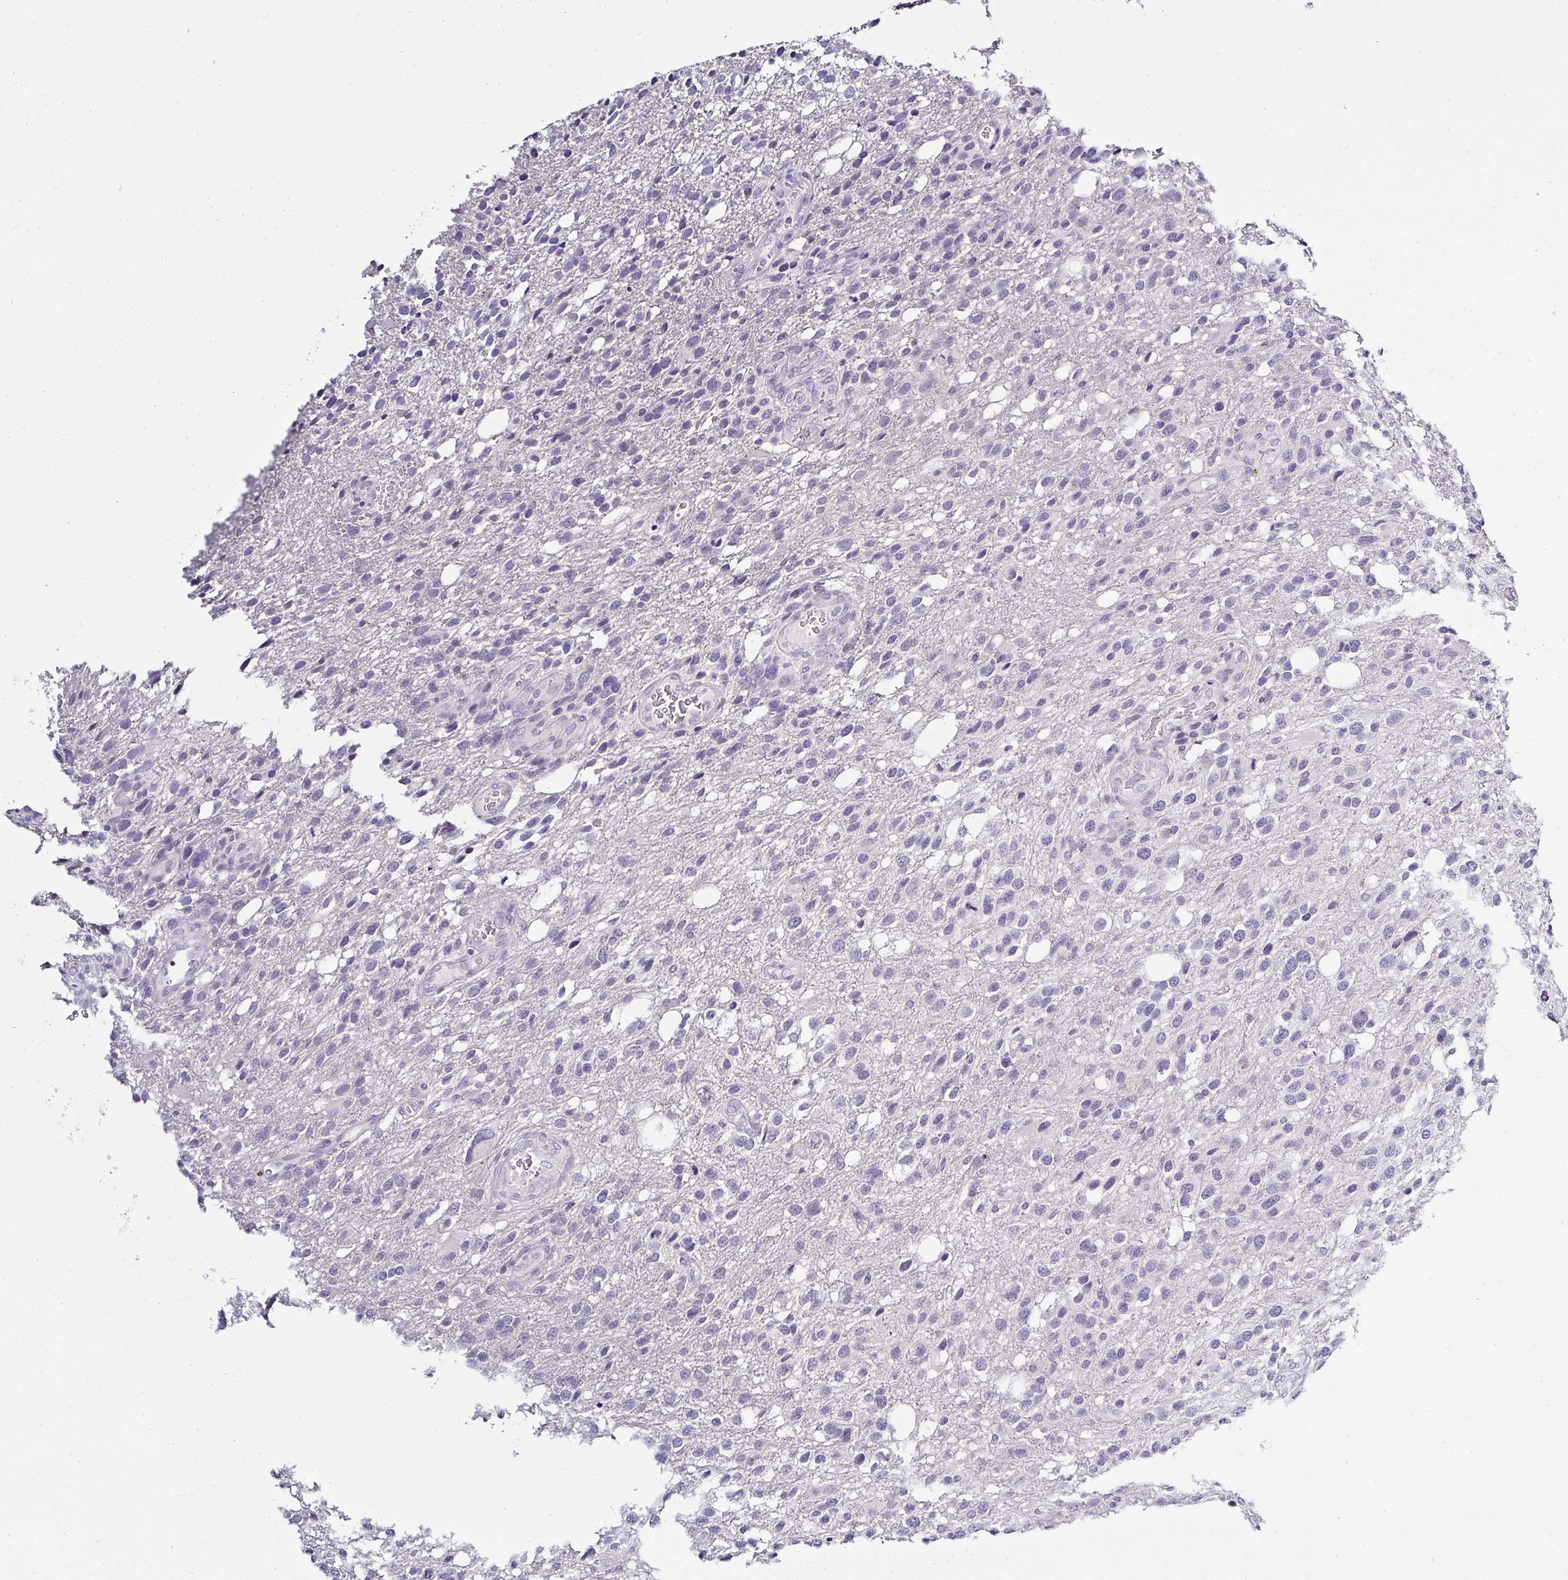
{"staining": {"intensity": "negative", "quantity": "none", "location": "none"}, "tissue": "glioma", "cell_type": "Tumor cells", "image_type": "cancer", "snomed": [{"axis": "morphology", "description": "Glioma, malignant, High grade"}, {"axis": "topography", "description": "Brain"}], "caption": "Immunohistochemistry of malignant high-grade glioma reveals no positivity in tumor cells.", "gene": "SERPINB3", "patient": {"sex": "female", "age": 58}}